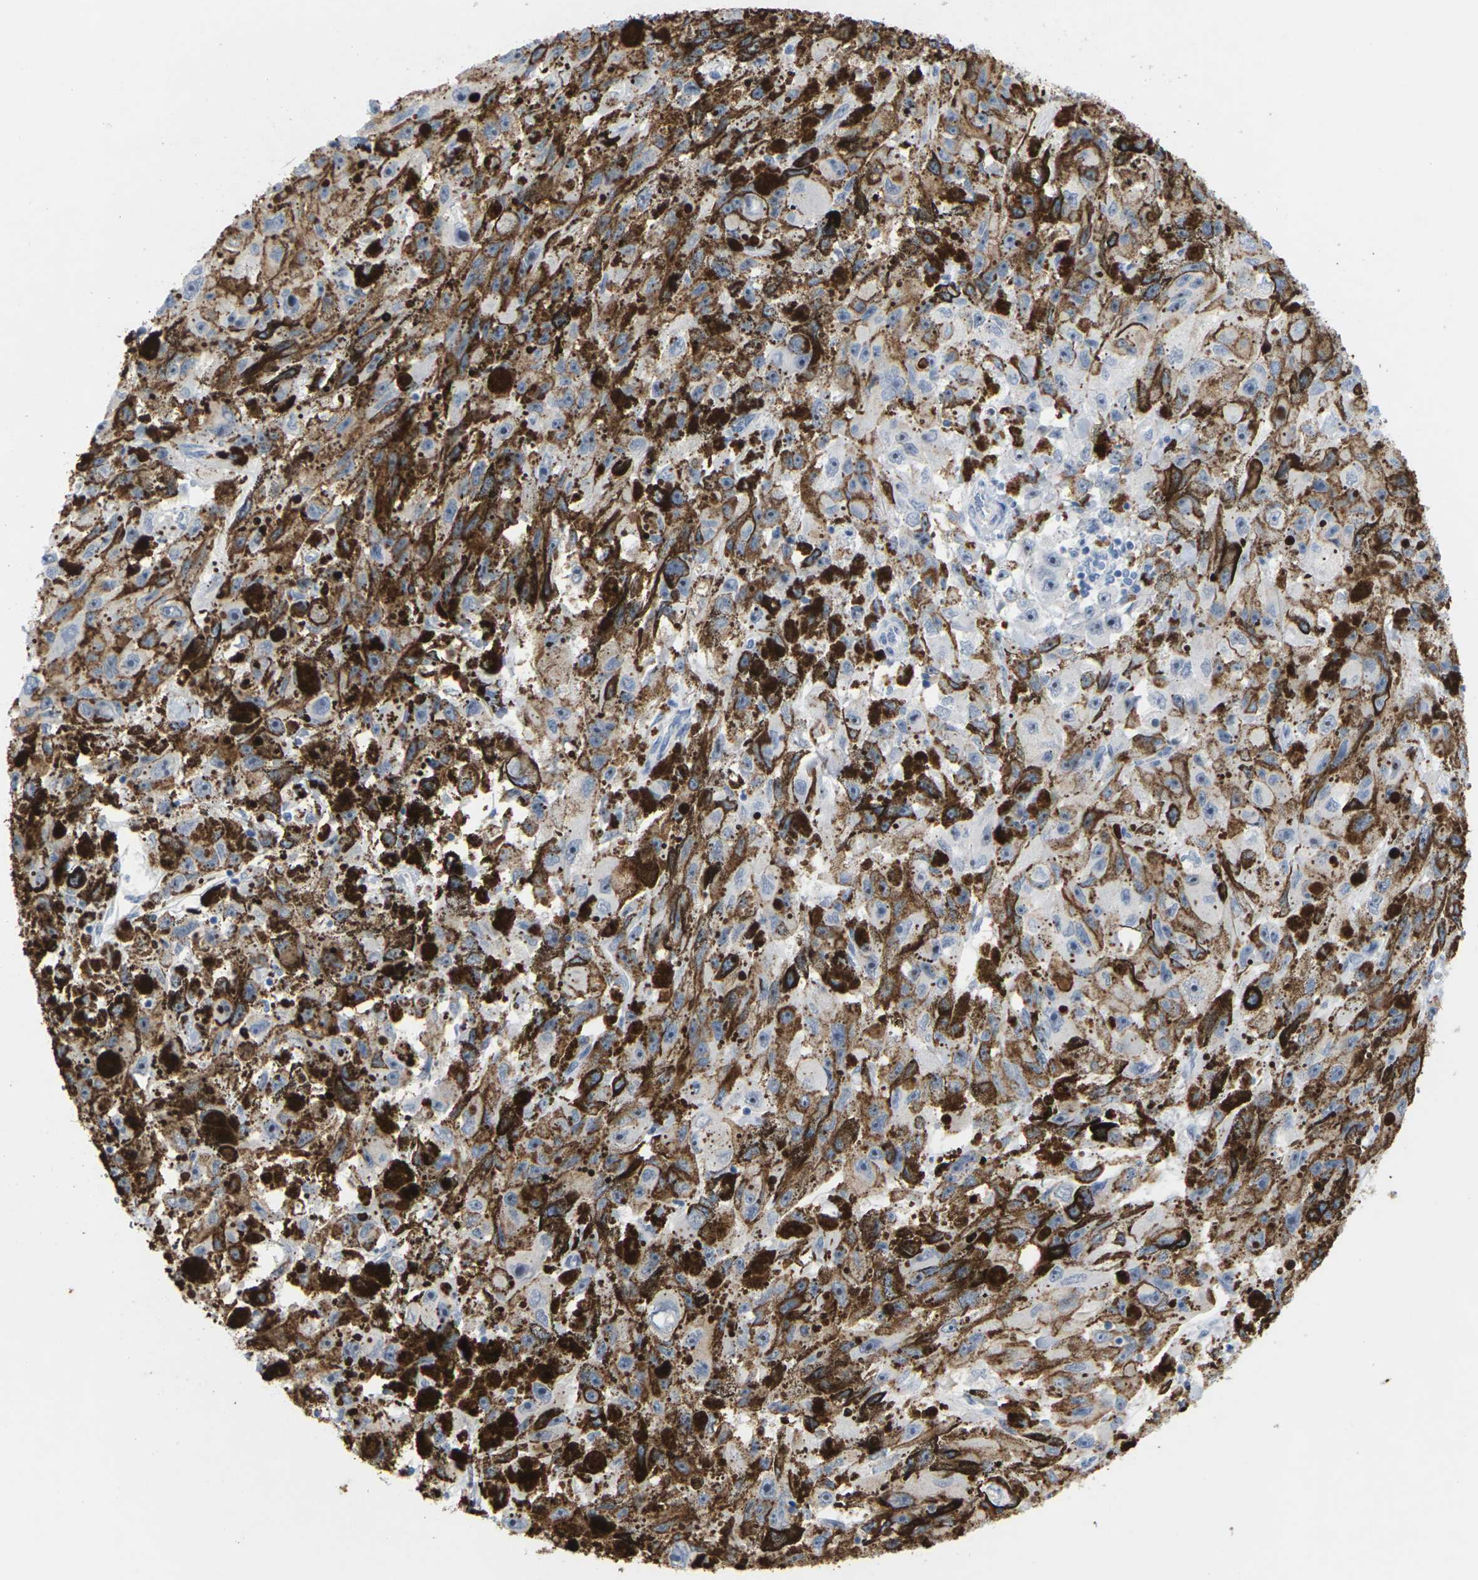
{"staining": {"intensity": "moderate", "quantity": "25%-75%", "location": "cytoplasmic/membranous"}, "tissue": "melanoma", "cell_type": "Tumor cells", "image_type": "cancer", "snomed": [{"axis": "morphology", "description": "Malignant melanoma, NOS"}, {"axis": "topography", "description": "Skin"}], "caption": "Malignant melanoma stained with a brown dye demonstrates moderate cytoplasmic/membranous positive staining in approximately 25%-75% of tumor cells.", "gene": "CLDN3", "patient": {"sex": "female", "age": 104}}